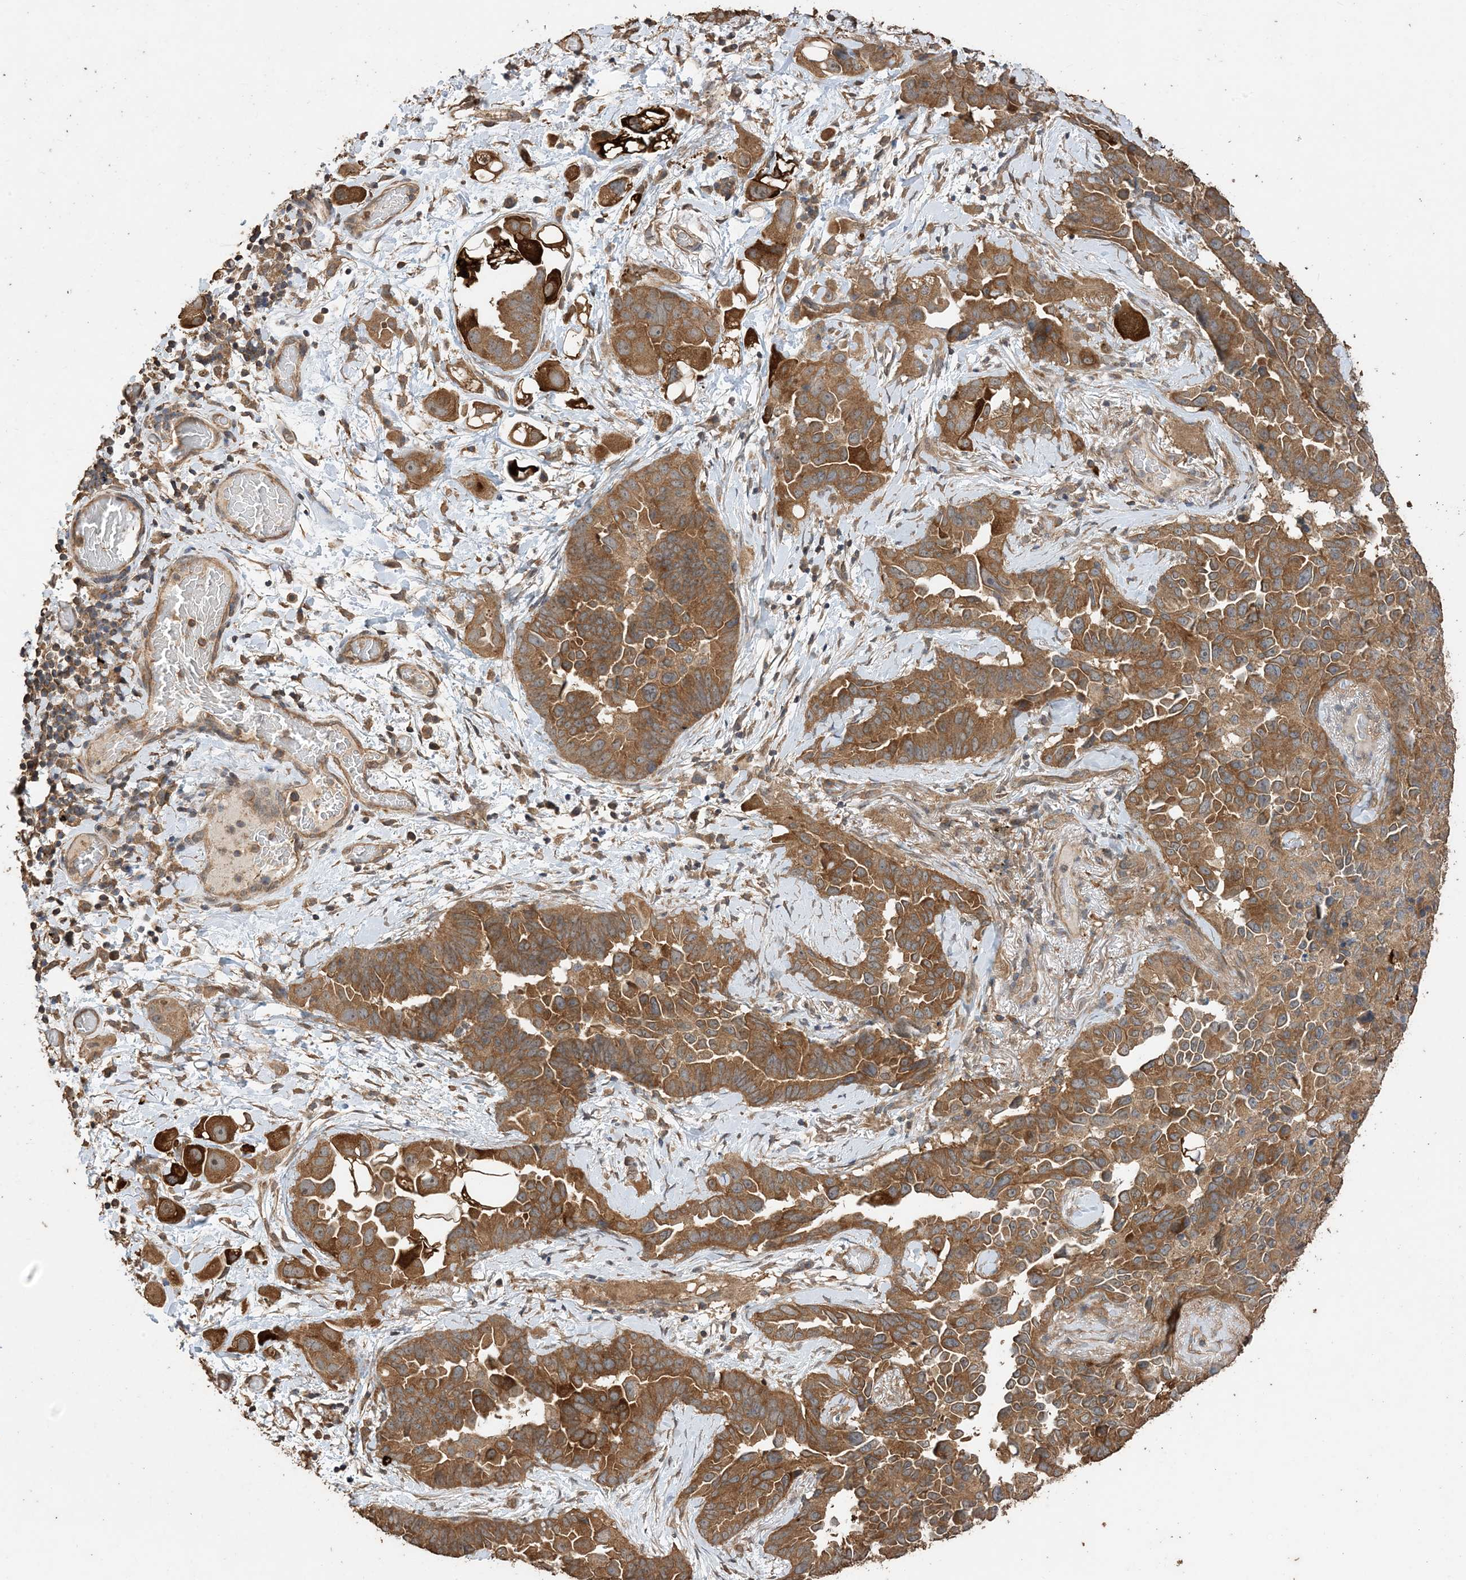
{"staining": {"intensity": "moderate", "quantity": ">75%", "location": "cytoplasmic/membranous"}, "tissue": "lung cancer", "cell_type": "Tumor cells", "image_type": "cancer", "snomed": [{"axis": "morphology", "description": "Adenocarcinoma, NOS"}, {"axis": "topography", "description": "Lung"}], "caption": "Immunohistochemical staining of human adenocarcinoma (lung) displays medium levels of moderate cytoplasmic/membranous protein staining in approximately >75% of tumor cells.", "gene": "ZKSCAN5", "patient": {"sex": "female", "age": 67}}